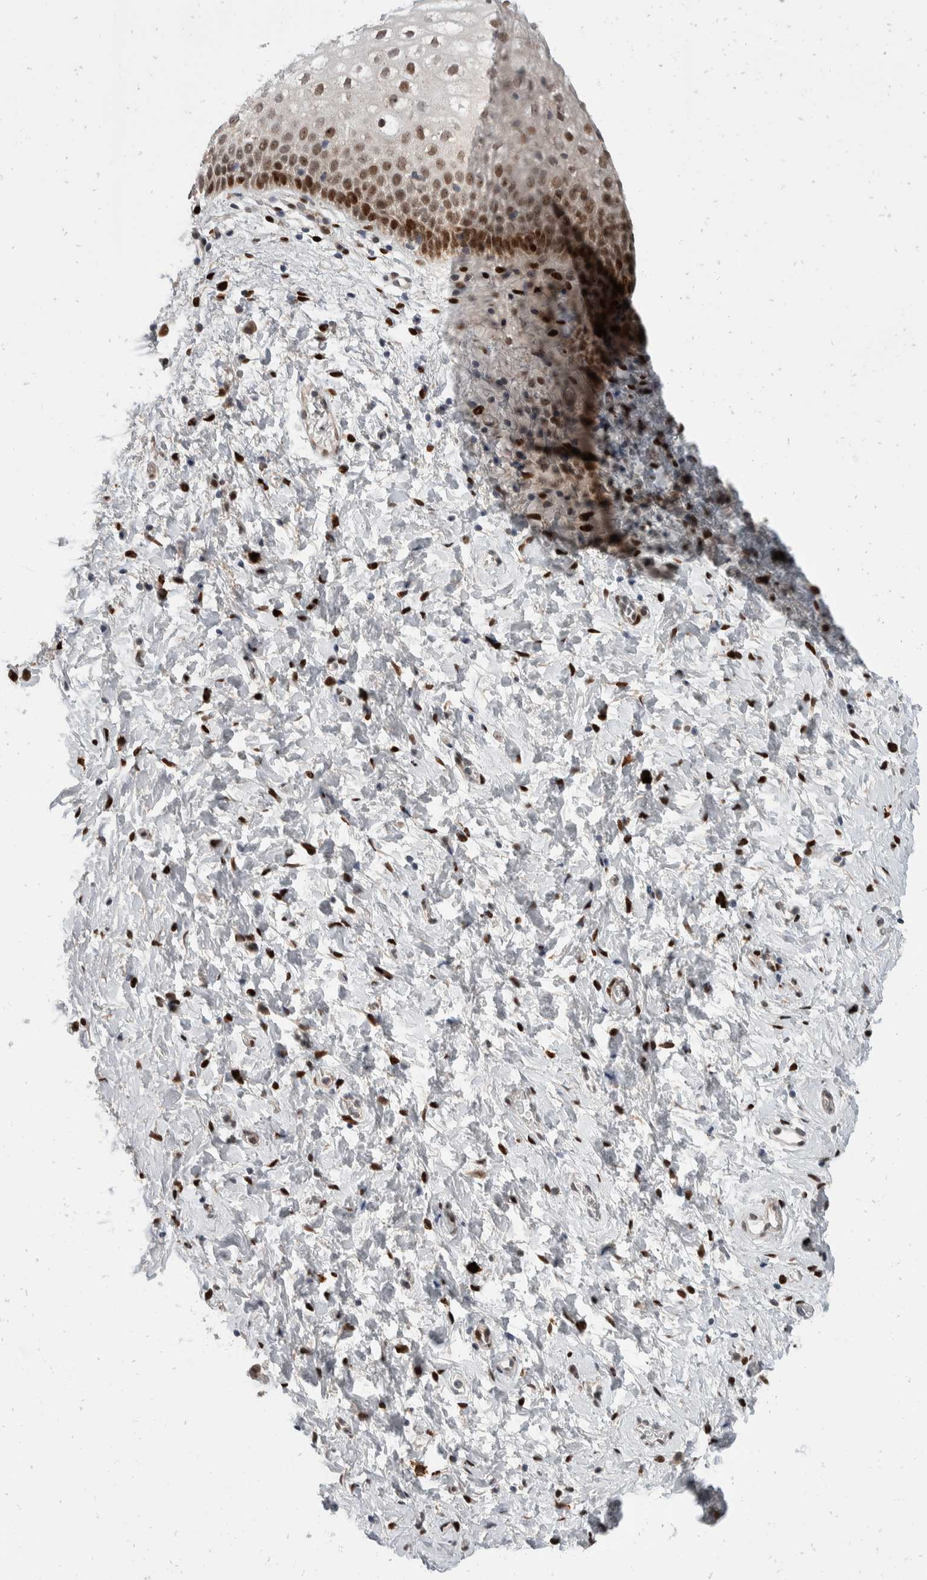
{"staining": {"intensity": "moderate", "quantity": ">75%", "location": "nuclear"}, "tissue": "cervix", "cell_type": "Squamous epithelial cells", "image_type": "normal", "snomed": [{"axis": "morphology", "description": "Normal tissue, NOS"}, {"axis": "topography", "description": "Cervix"}], "caption": "Immunohistochemistry (IHC) (DAB) staining of benign human cervix shows moderate nuclear protein staining in about >75% of squamous epithelial cells.", "gene": "ZNF703", "patient": {"sex": "female", "age": 72}}